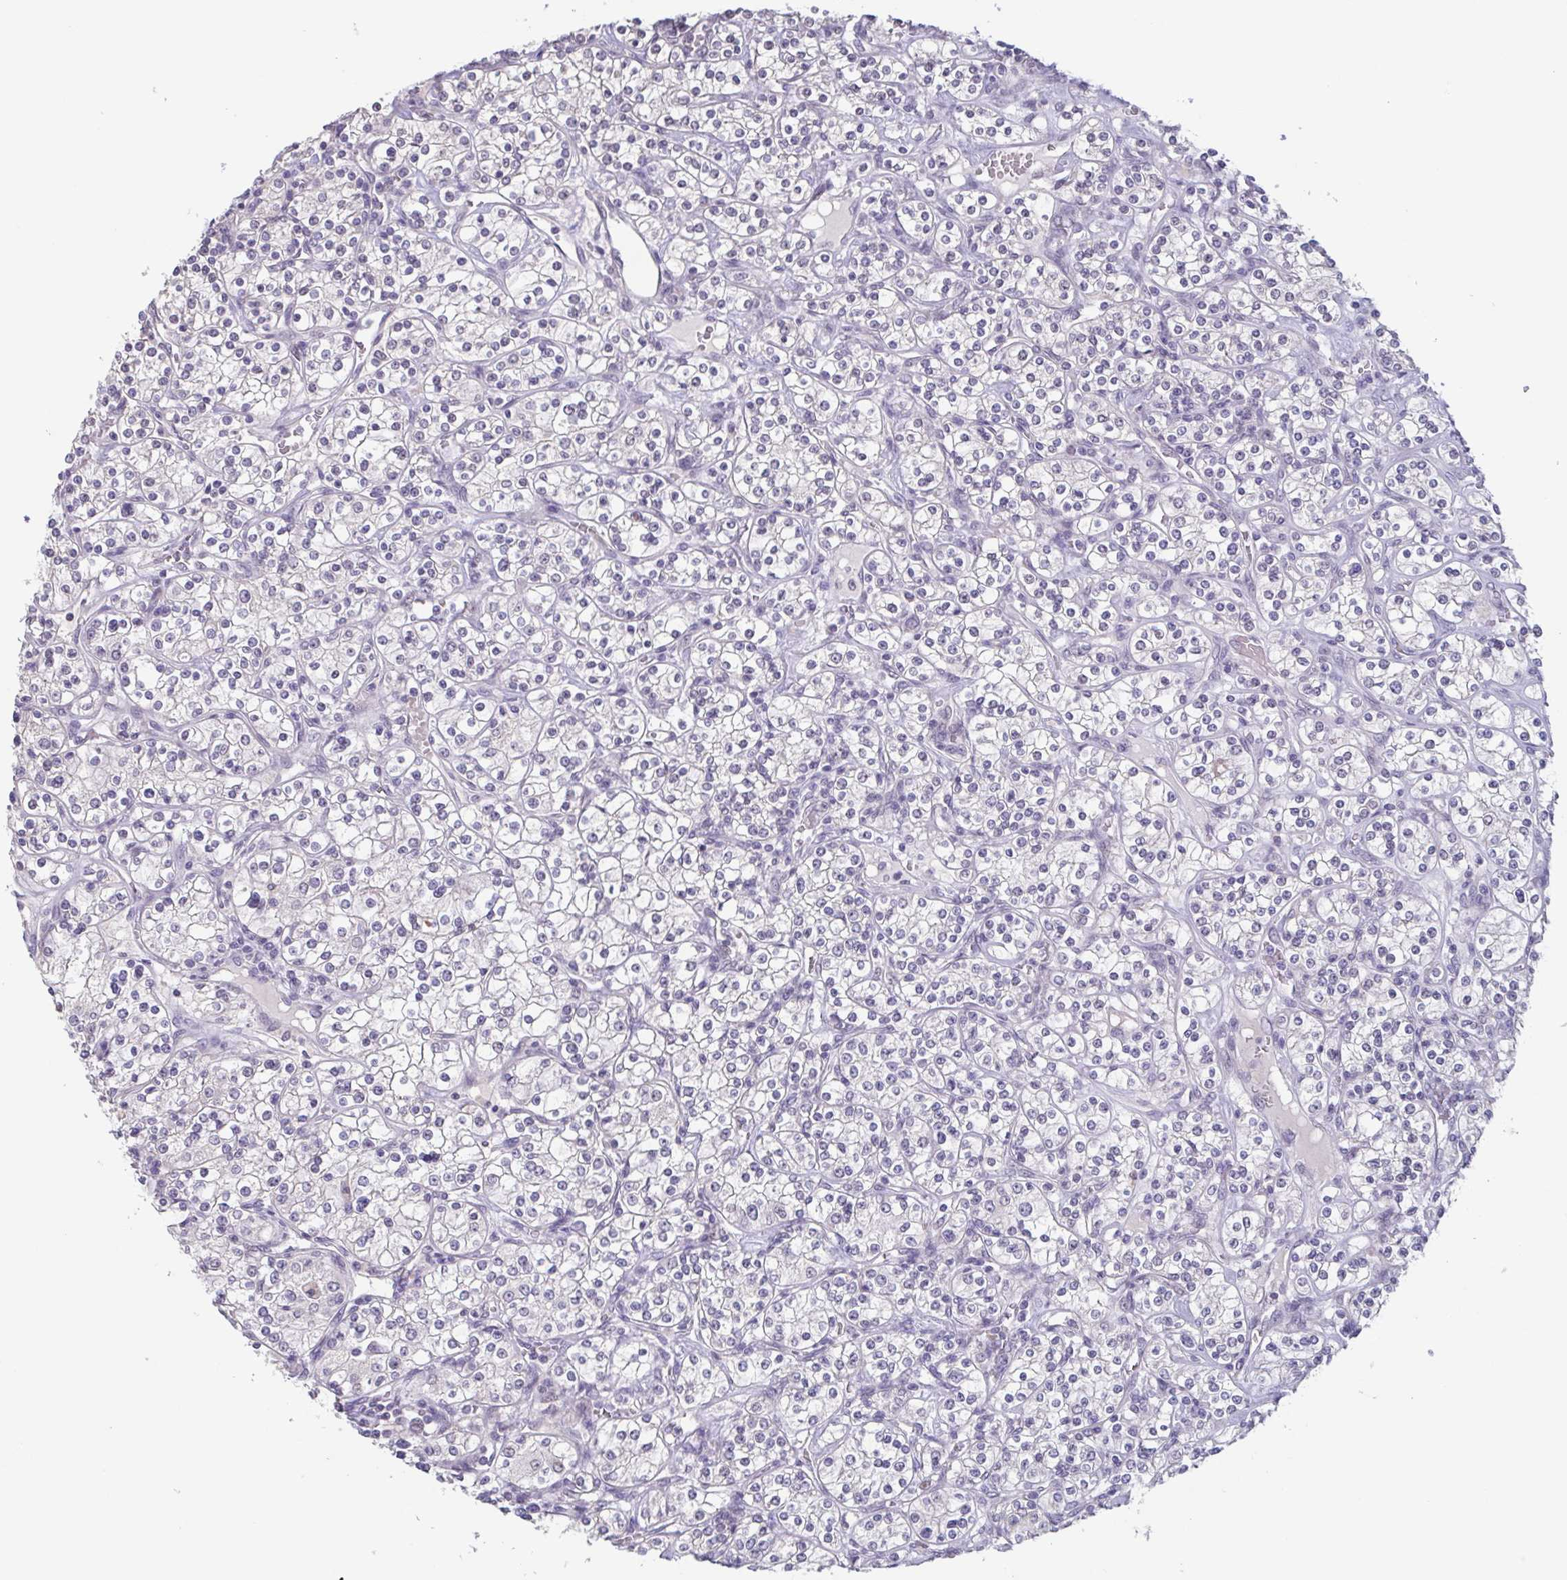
{"staining": {"intensity": "negative", "quantity": "none", "location": "none"}, "tissue": "renal cancer", "cell_type": "Tumor cells", "image_type": "cancer", "snomed": [{"axis": "morphology", "description": "Adenocarcinoma, NOS"}, {"axis": "topography", "description": "Kidney"}], "caption": "Human adenocarcinoma (renal) stained for a protein using IHC reveals no staining in tumor cells.", "gene": "GHRL", "patient": {"sex": "male", "age": 77}}